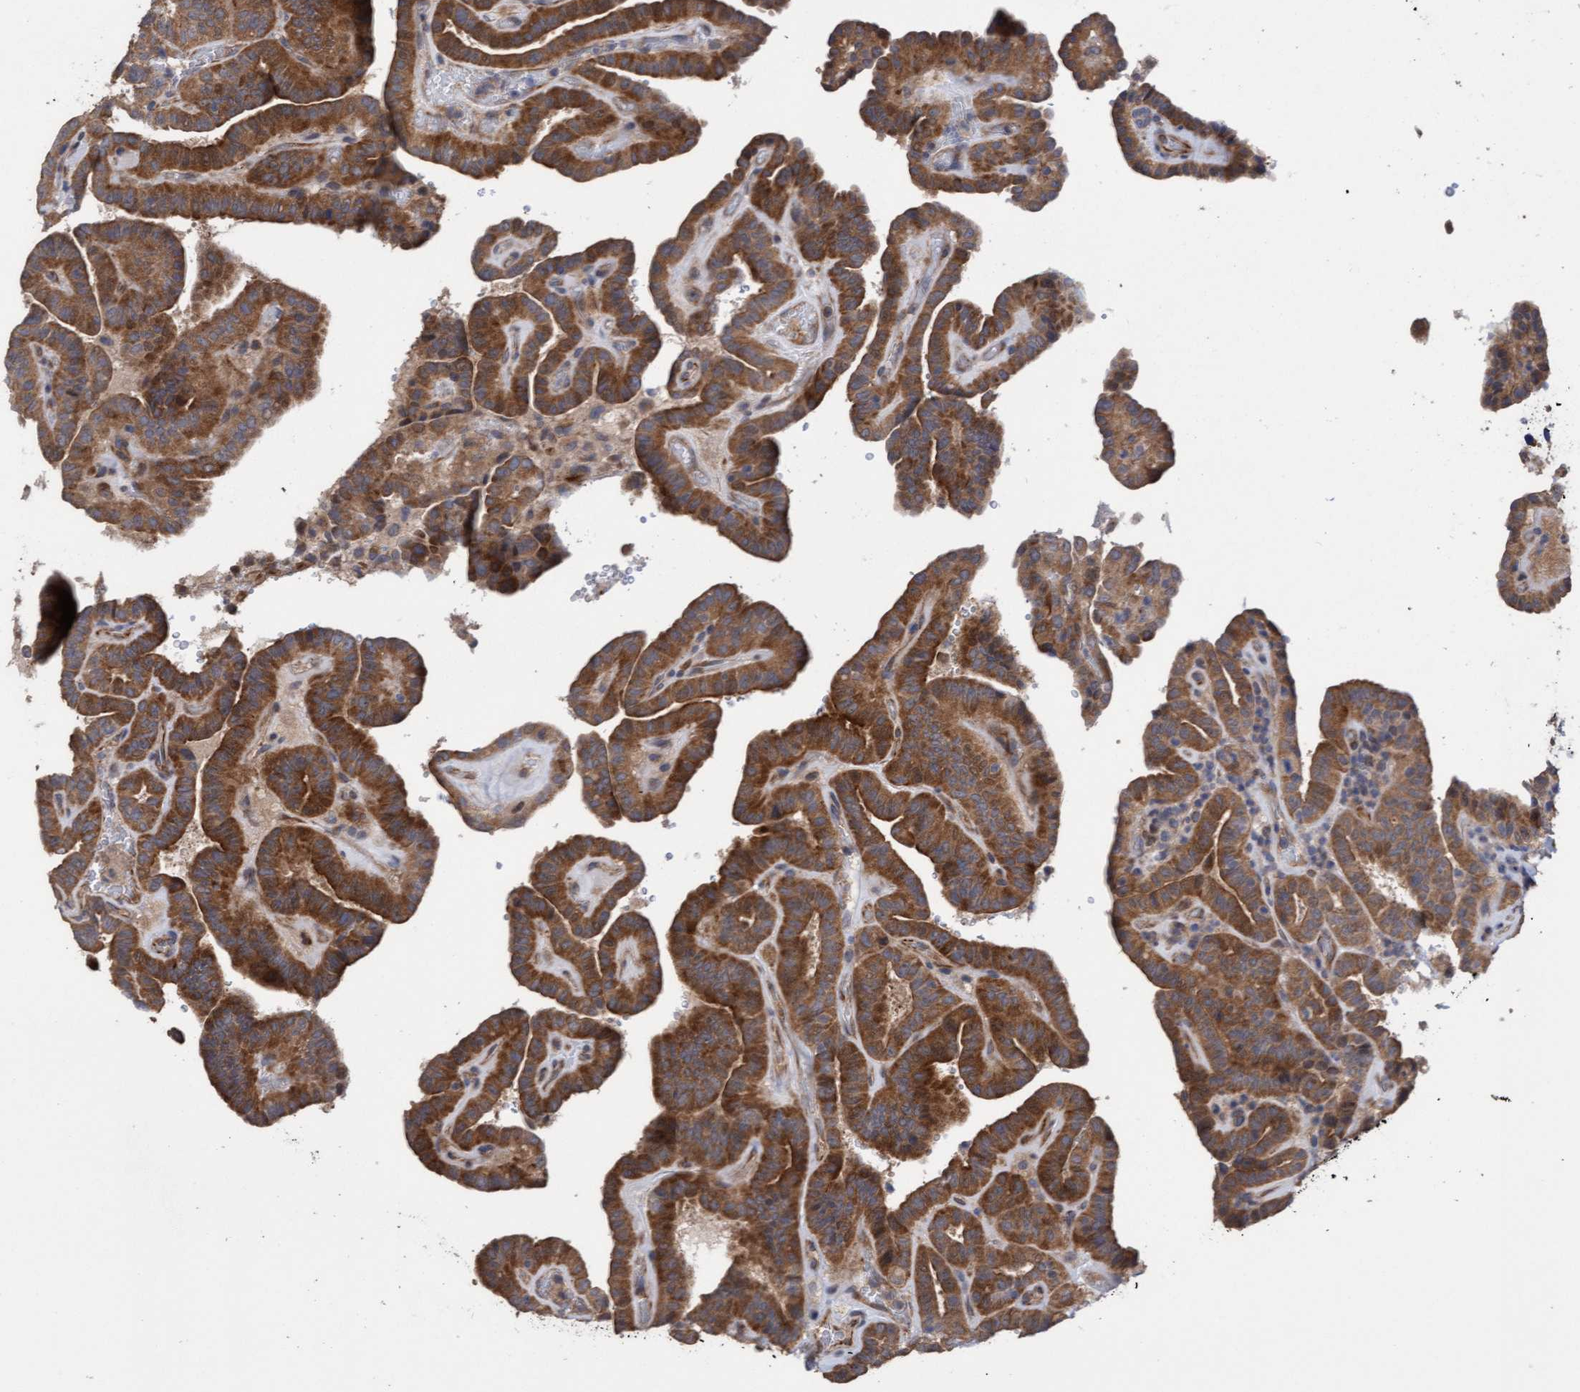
{"staining": {"intensity": "moderate", "quantity": ">75%", "location": "cytoplasmic/membranous"}, "tissue": "thyroid cancer", "cell_type": "Tumor cells", "image_type": "cancer", "snomed": [{"axis": "morphology", "description": "Papillary adenocarcinoma, NOS"}, {"axis": "topography", "description": "Thyroid gland"}], "caption": "About >75% of tumor cells in papillary adenocarcinoma (thyroid) exhibit moderate cytoplasmic/membranous protein staining as visualized by brown immunohistochemical staining.", "gene": "ITFG1", "patient": {"sex": "male", "age": 77}}